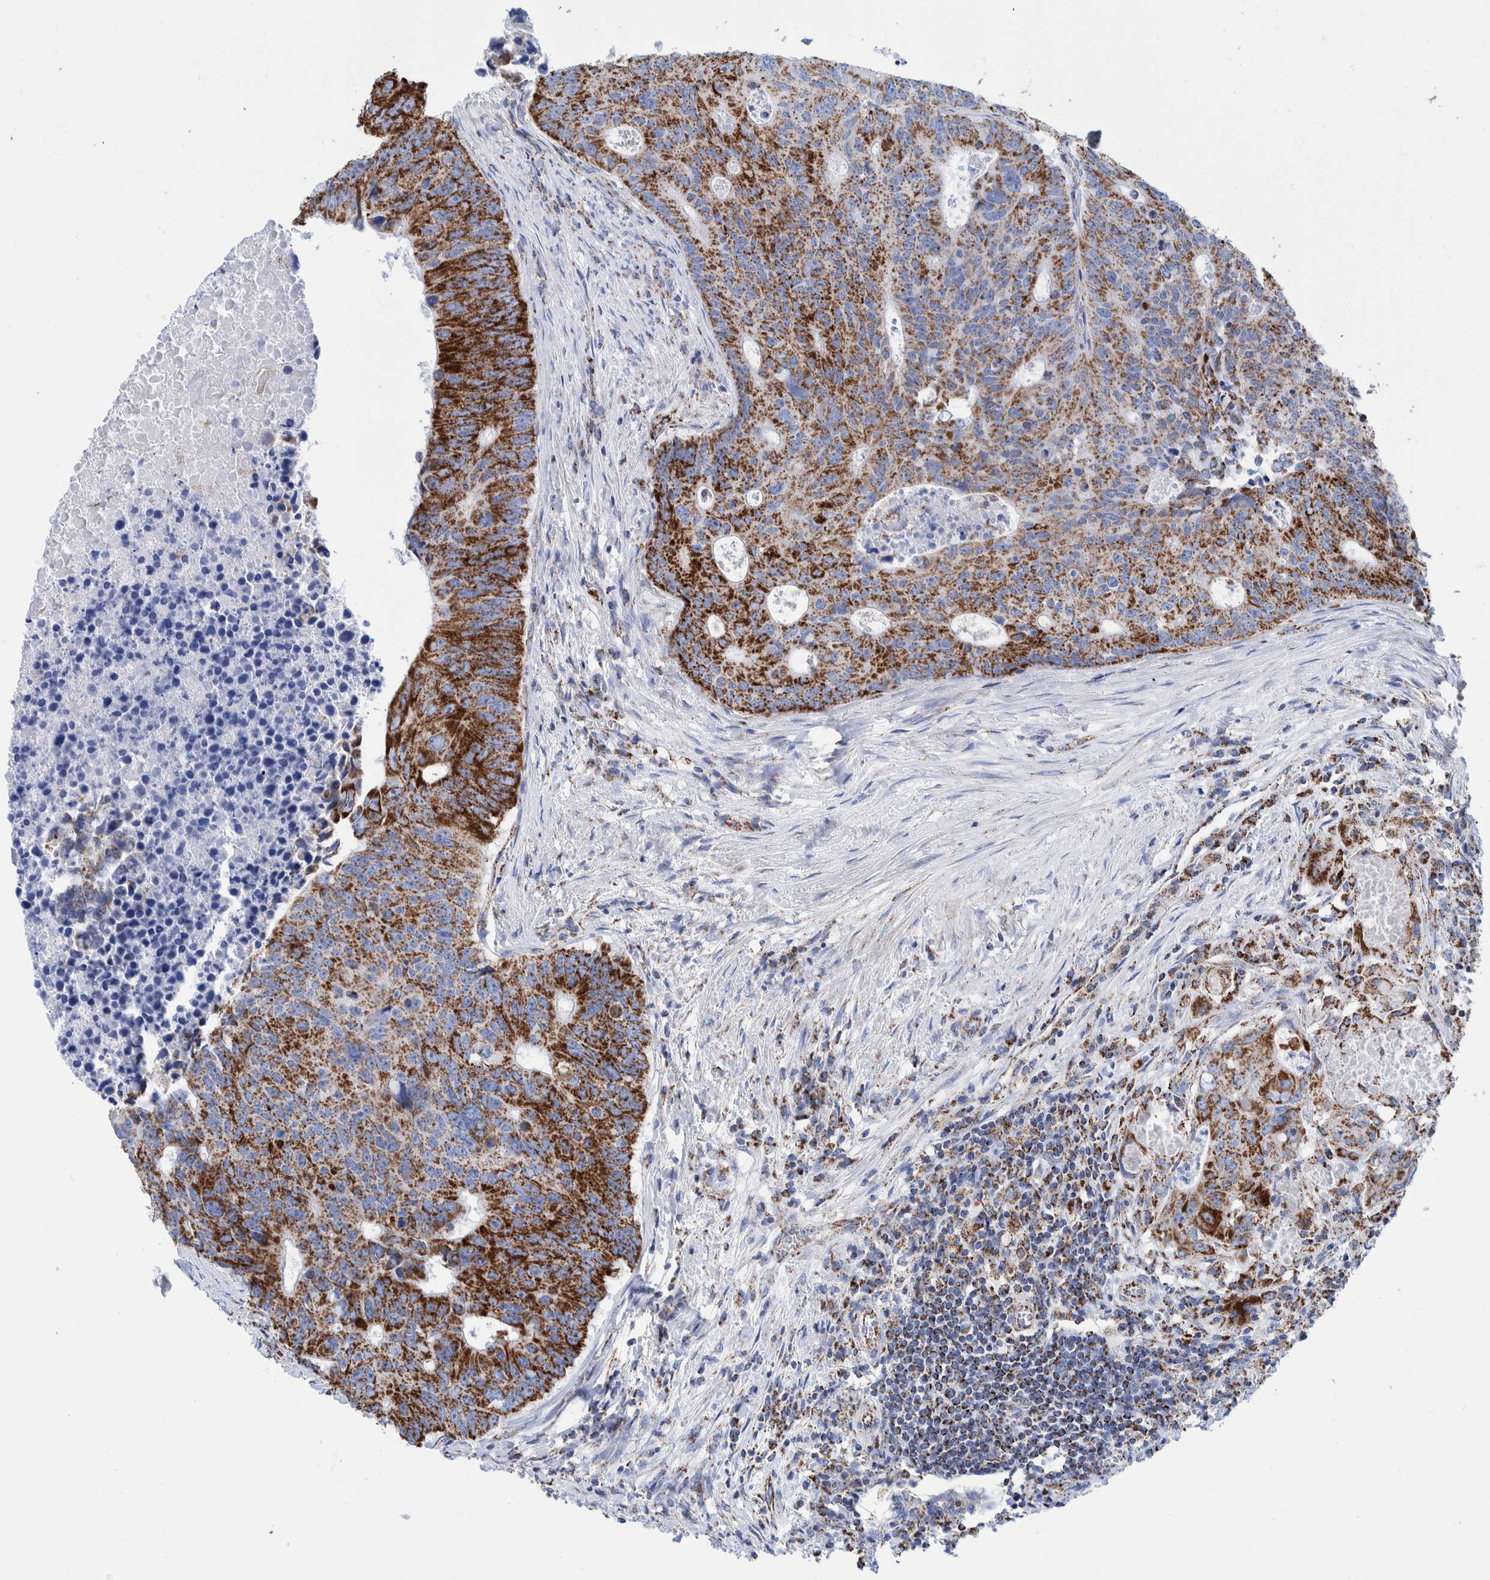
{"staining": {"intensity": "strong", "quantity": ">75%", "location": "cytoplasmic/membranous"}, "tissue": "colorectal cancer", "cell_type": "Tumor cells", "image_type": "cancer", "snomed": [{"axis": "morphology", "description": "Adenocarcinoma, NOS"}, {"axis": "topography", "description": "Colon"}], "caption": "Immunohistochemical staining of human colorectal cancer (adenocarcinoma) reveals high levels of strong cytoplasmic/membranous protein positivity in approximately >75% of tumor cells.", "gene": "DECR1", "patient": {"sex": "male", "age": 87}}